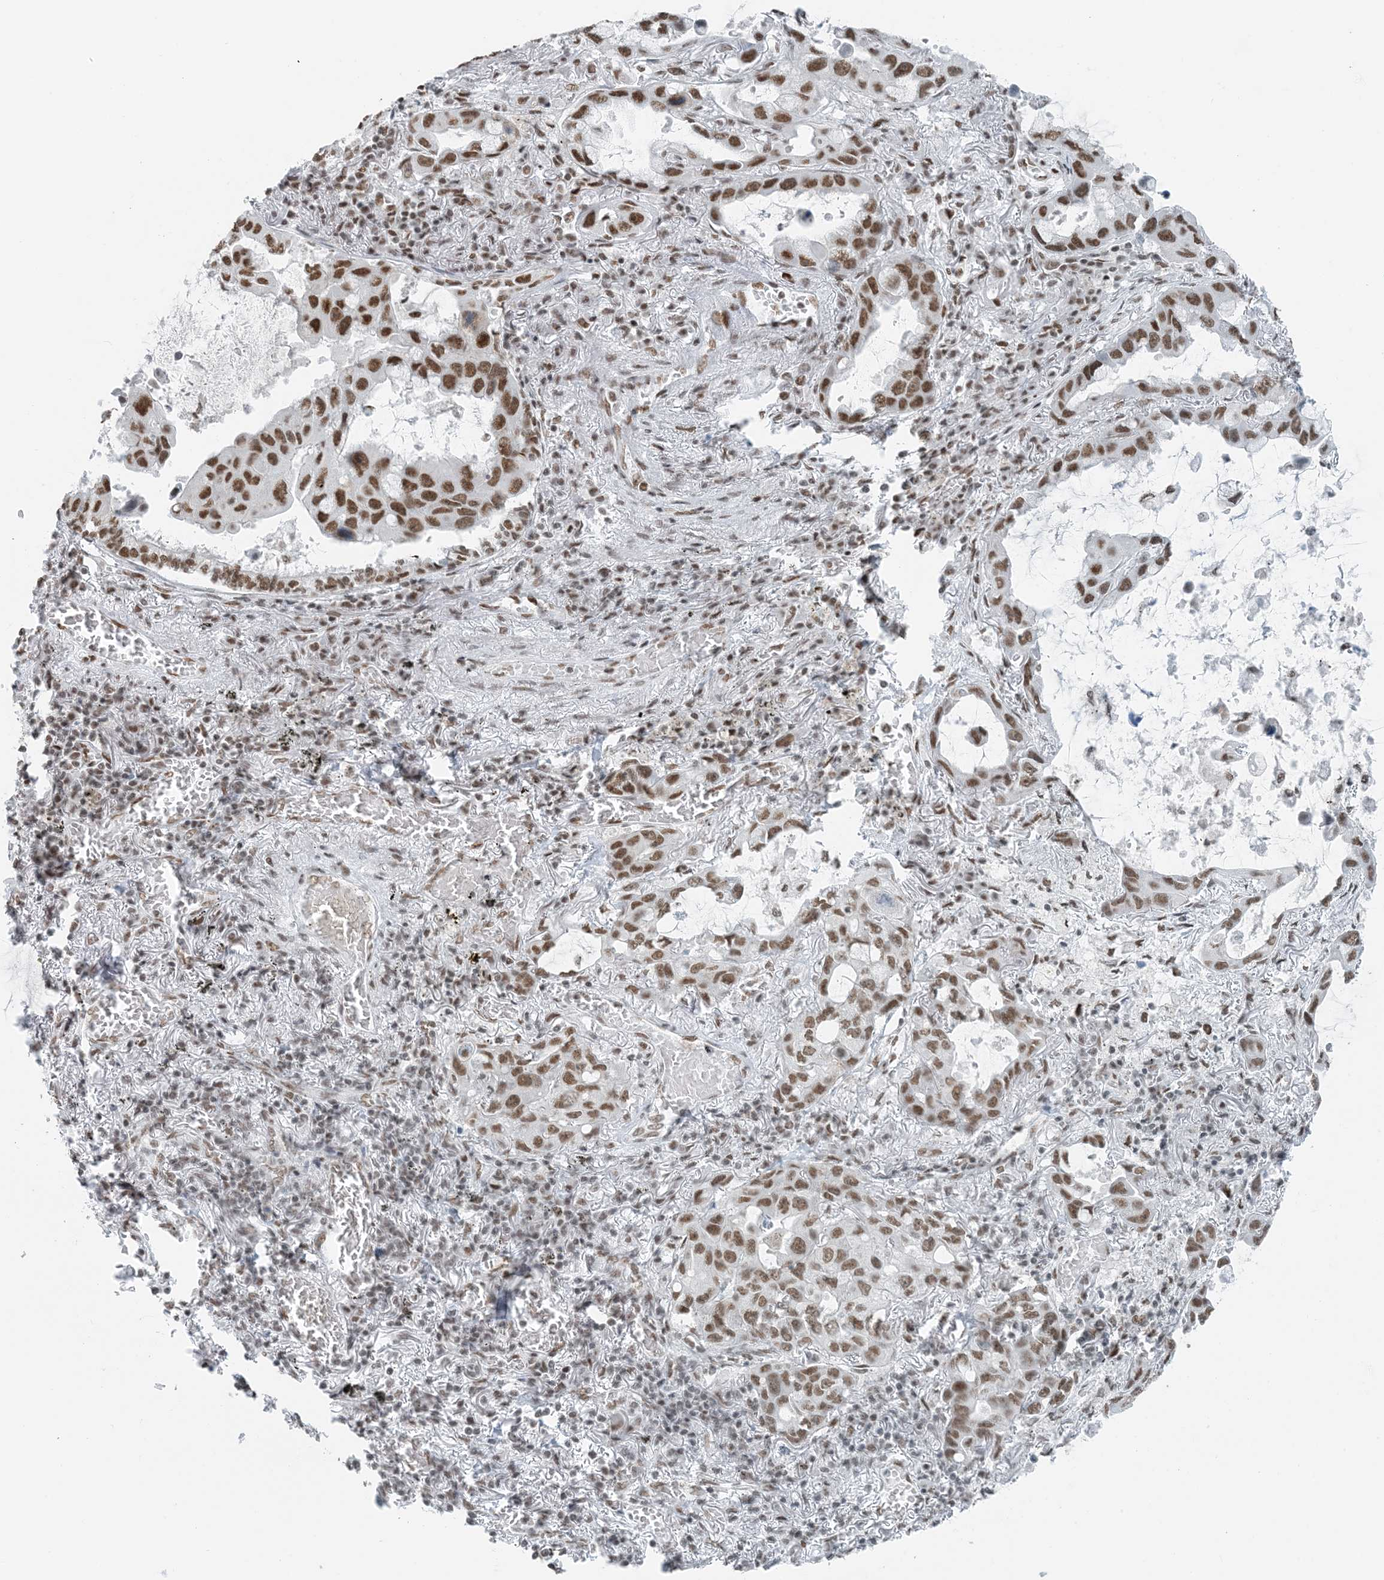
{"staining": {"intensity": "moderate", "quantity": ">75%", "location": "nuclear"}, "tissue": "lung cancer", "cell_type": "Tumor cells", "image_type": "cancer", "snomed": [{"axis": "morphology", "description": "Adenocarcinoma, NOS"}, {"axis": "topography", "description": "Lung"}], "caption": "The photomicrograph reveals immunohistochemical staining of adenocarcinoma (lung). There is moderate nuclear expression is seen in approximately >75% of tumor cells.", "gene": "ZNF500", "patient": {"sex": "male", "age": 64}}